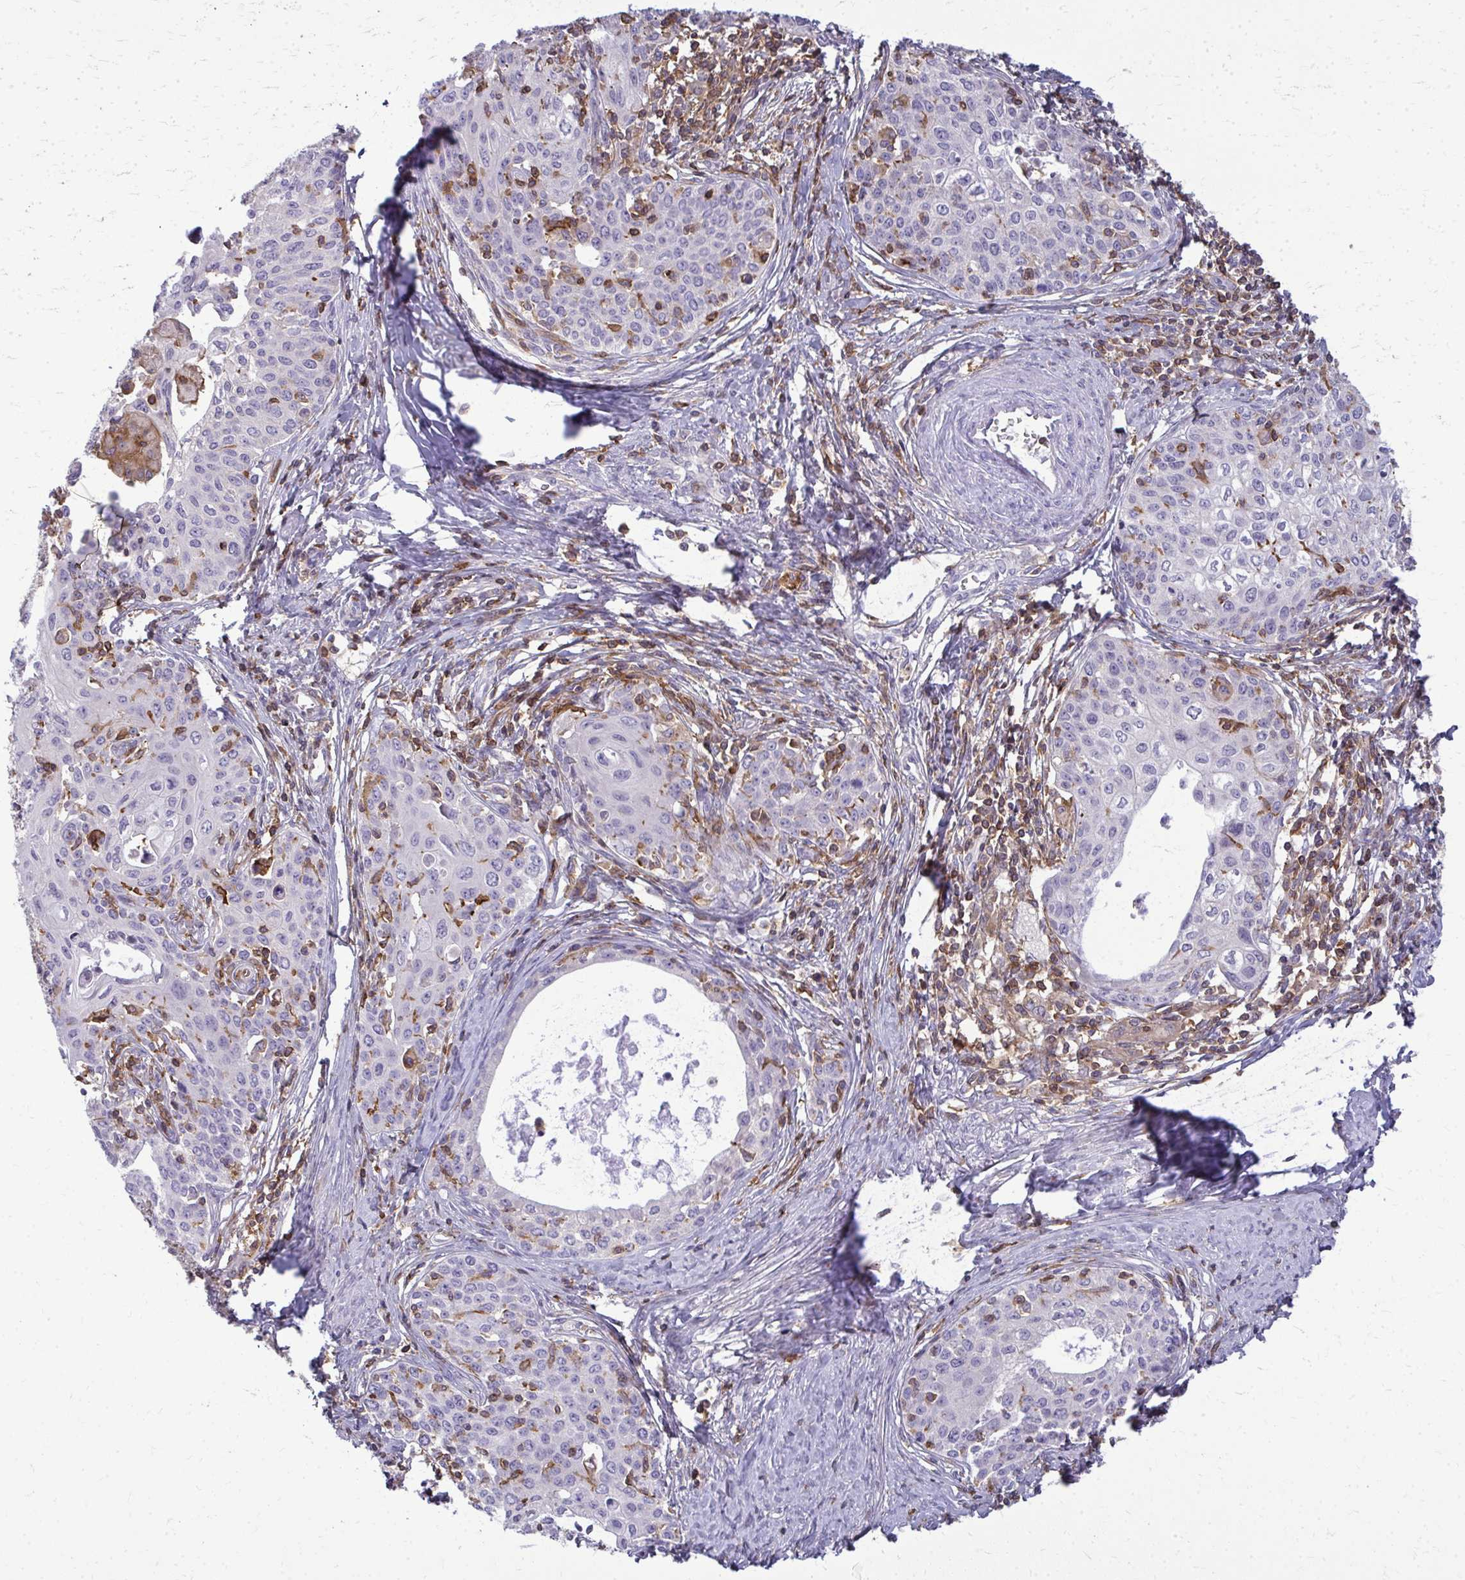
{"staining": {"intensity": "negative", "quantity": "none", "location": "none"}, "tissue": "cervical cancer", "cell_type": "Tumor cells", "image_type": "cancer", "snomed": [{"axis": "morphology", "description": "Squamous cell carcinoma, NOS"}, {"axis": "morphology", "description": "Adenocarcinoma, NOS"}, {"axis": "topography", "description": "Cervix"}], "caption": "A photomicrograph of human cervical cancer is negative for staining in tumor cells. The staining is performed using DAB brown chromogen with nuclei counter-stained in using hematoxylin.", "gene": "AP5M1", "patient": {"sex": "female", "age": 52}}